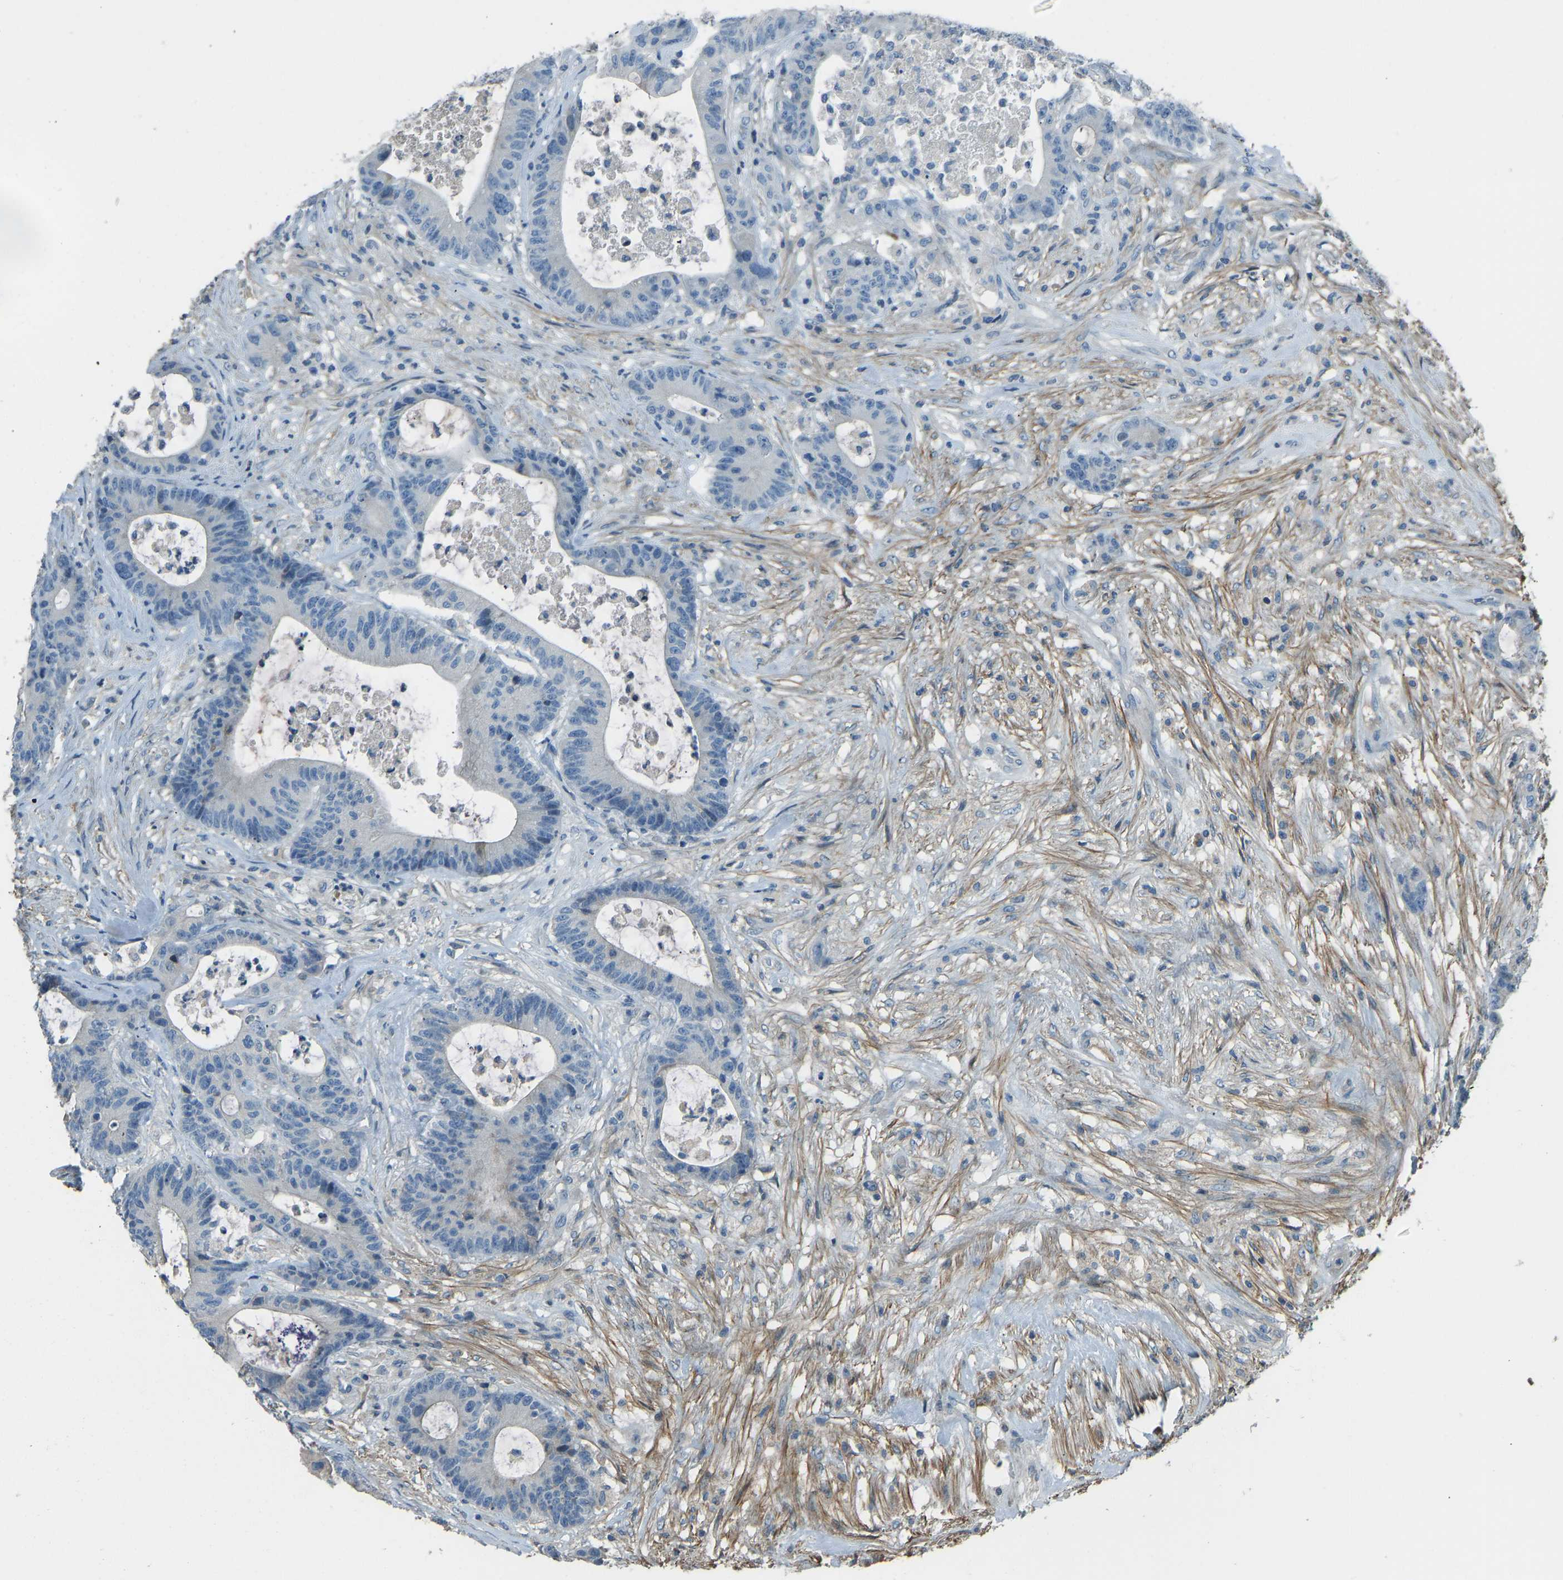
{"staining": {"intensity": "negative", "quantity": "none", "location": "none"}, "tissue": "colorectal cancer", "cell_type": "Tumor cells", "image_type": "cancer", "snomed": [{"axis": "morphology", "description": "Adenocarcinoma, NOS"}, {"axis": "topography", "description": "Colon"}], "caption": "Protein analysis of colorectal adenocarcinoma shows no significant staining in tumor cells.", "gene": "FBLN2", "patient": {"sex": "female", "age": 84}}